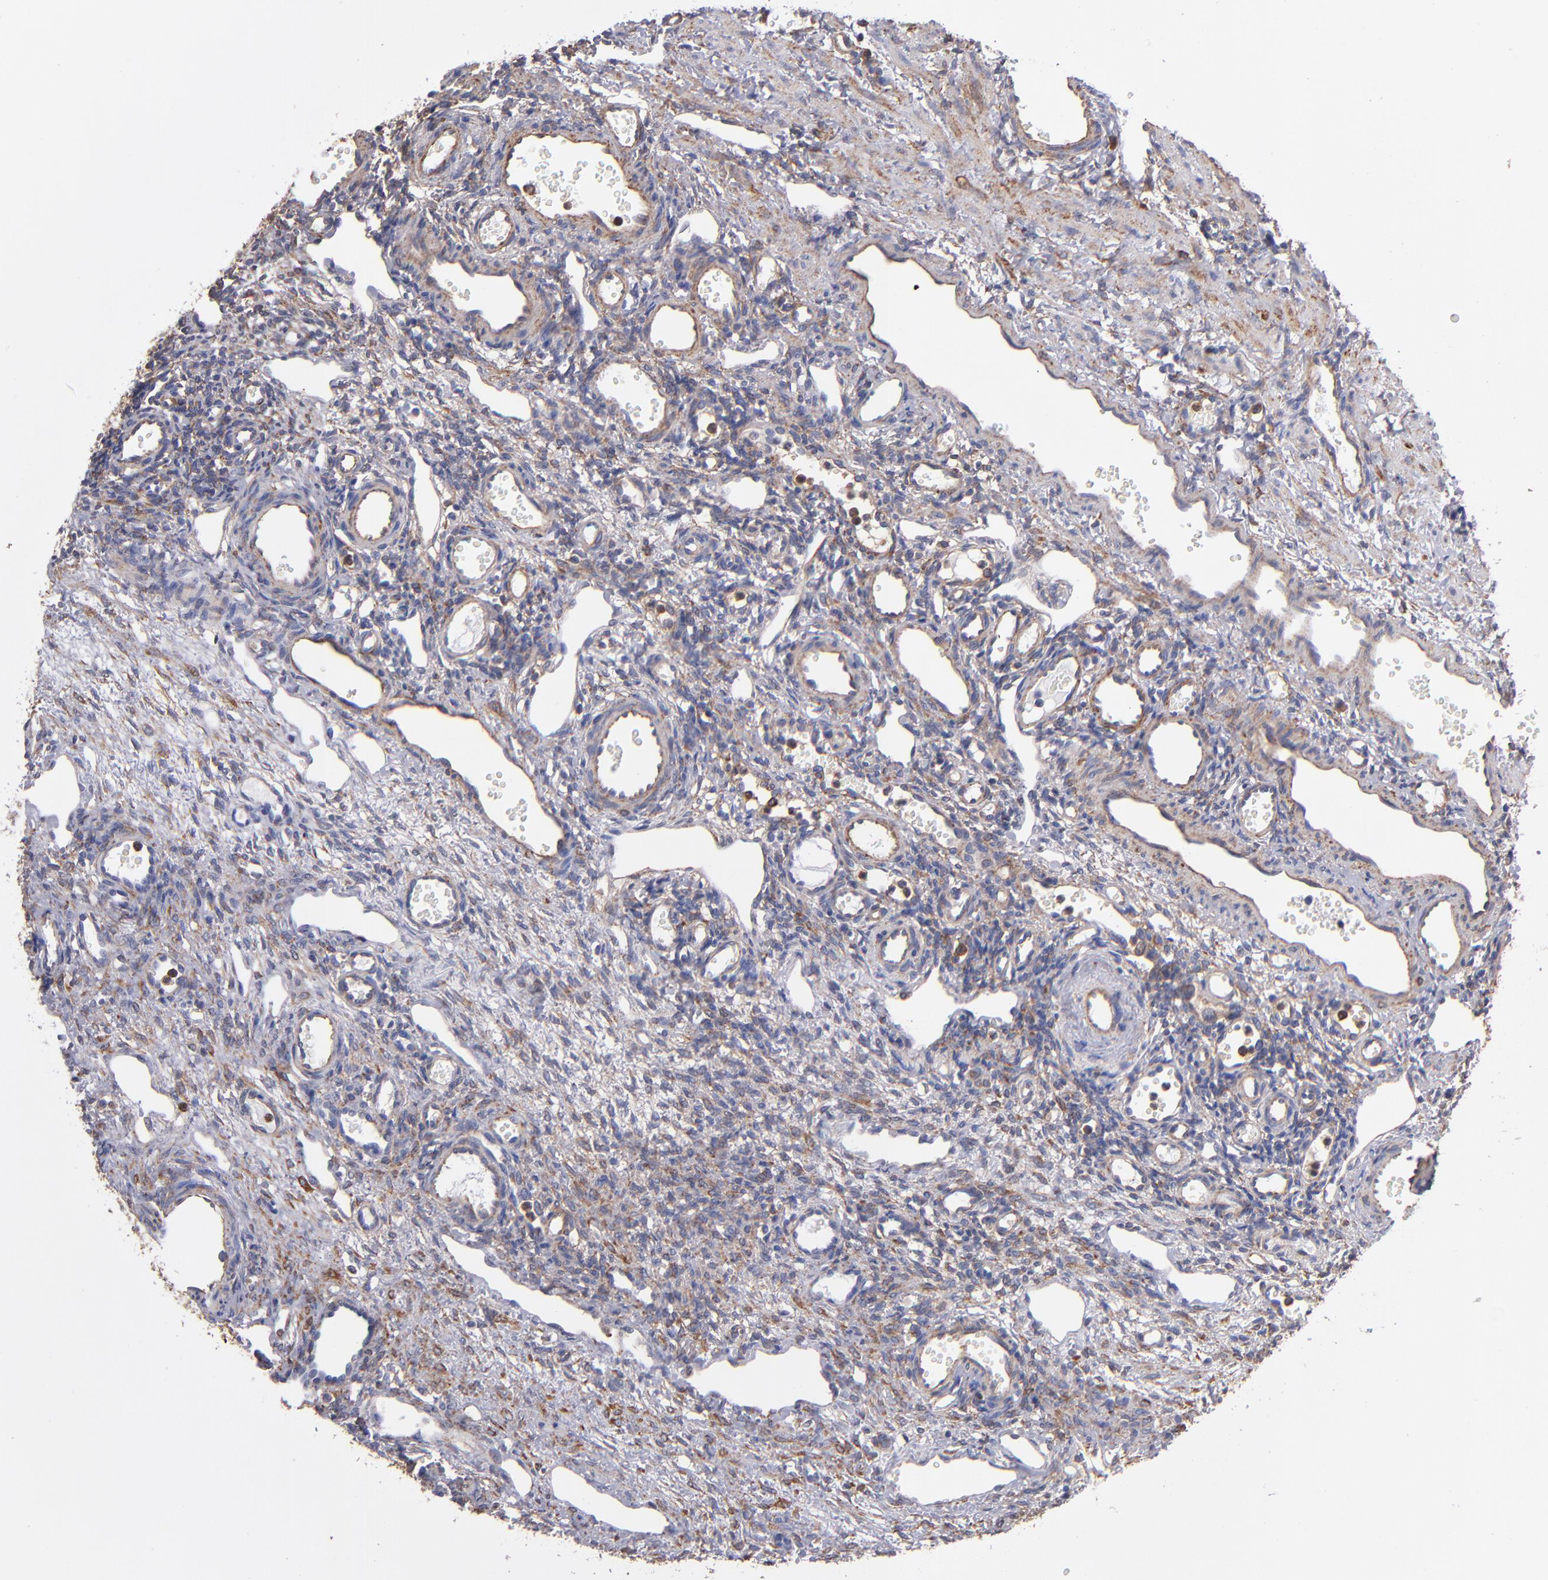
{"staining": {"intensity": "strong", "quantity": ">75%", "location": "cytoplasmic/membranous"}, "tissue": "ovary", "cell_type": "Follicle cells", "image_type": "normal", "snomed": [{"axis": "morphology", "description": "Normal tissue, NOS"}, {"axis": "topography", "description": "Ovary"}], "caption": "The photomicrograph demonstrates a brown stain indicating the presence of a protein in the cytoplasmic/membranous of follicle cells in ovary.", "gene": "MVP", "patient": {"sex": "female", "age": 33}}